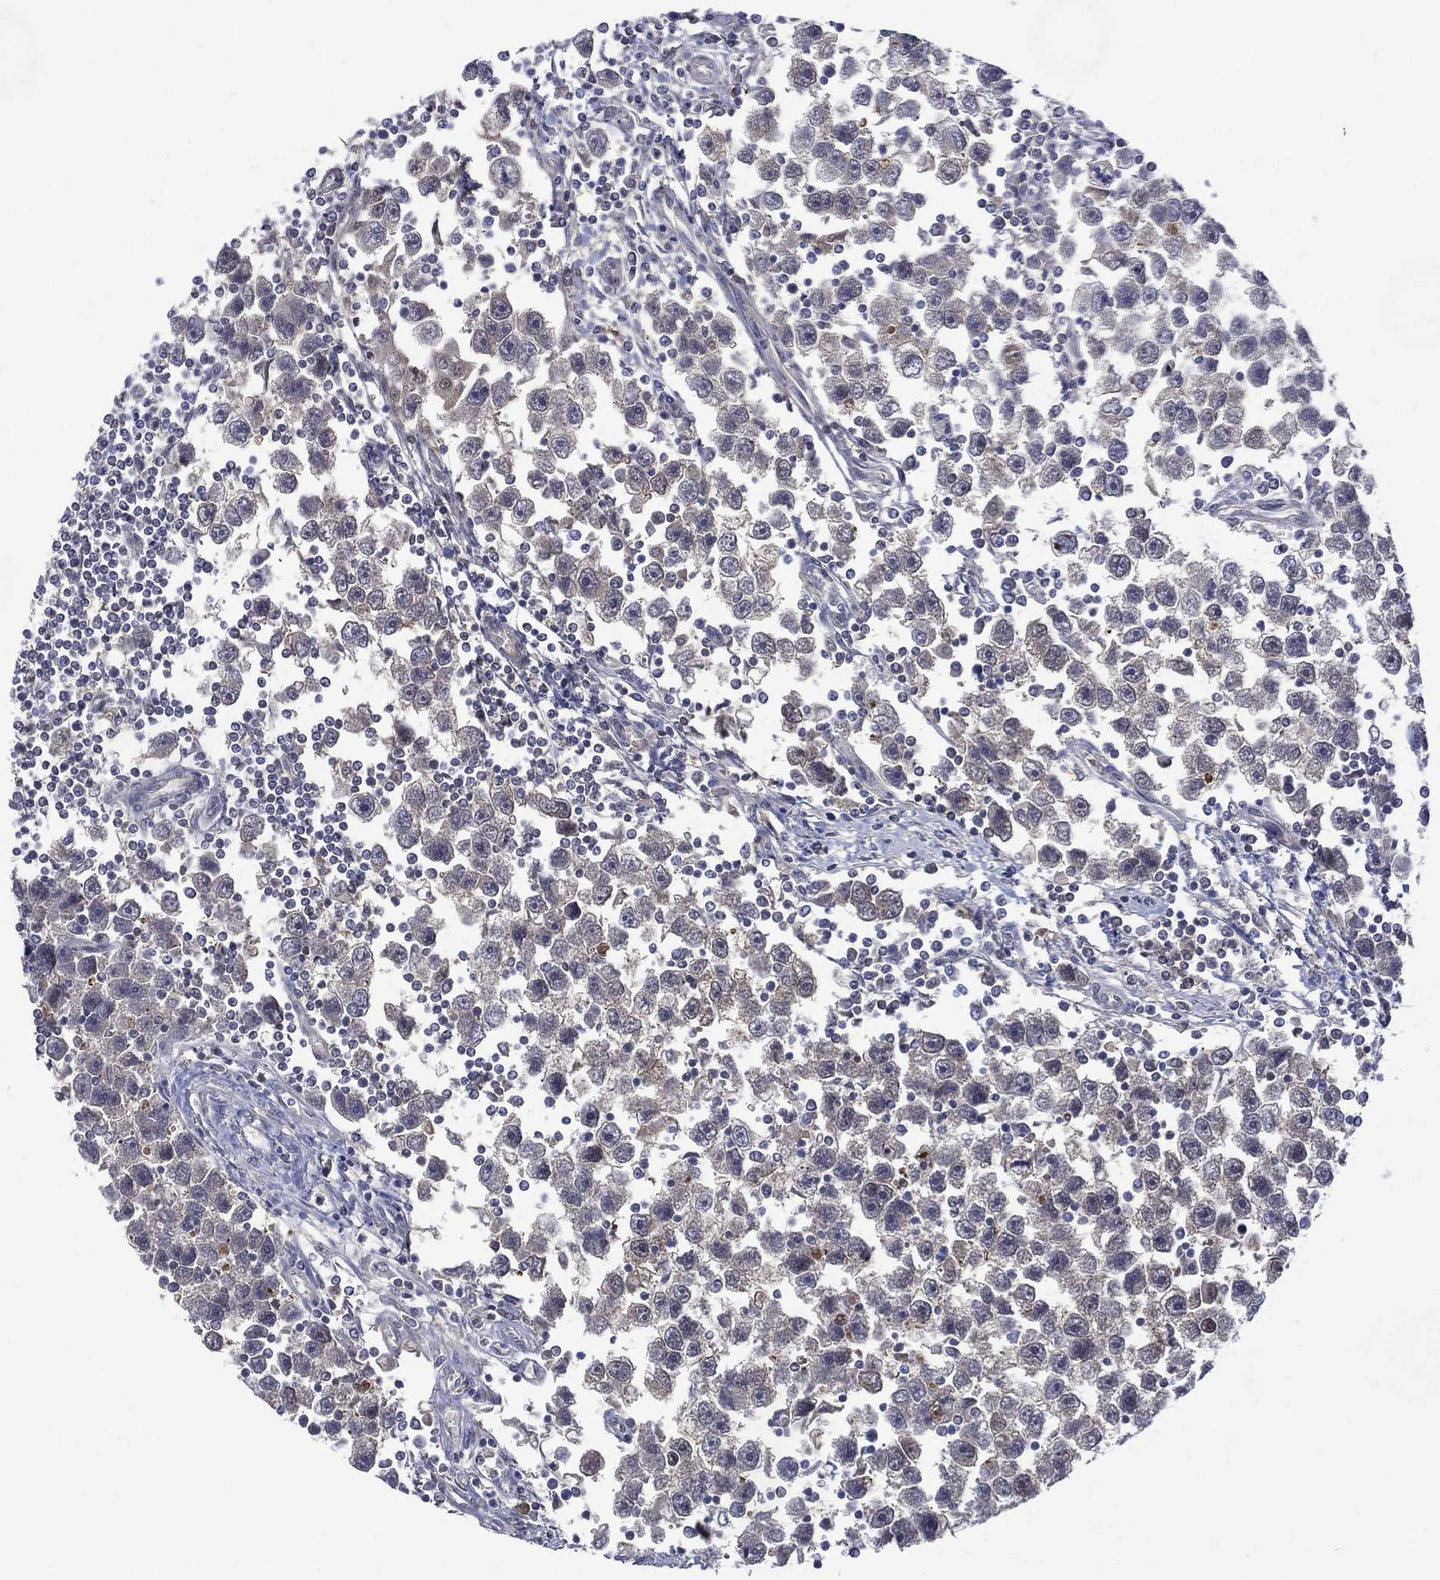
{"staining": {"intensity": "negative", "quantity": "none", "location": "none"}, "tissue": "testis cancer", "cell_type": "Tumor cells", "image_type": "cancer", "snomed": [{"axis": "morphology", "description": "Seminoma, NOS"}, {"axis": "topography", "description": "Testis"}], "caption": "DAB immunohistochemical staining of human testis seminoma demonstrates no significant positivity in tumor cells.", "gene": "MTAP", "patient": {"sex": "male", "age": 30}}